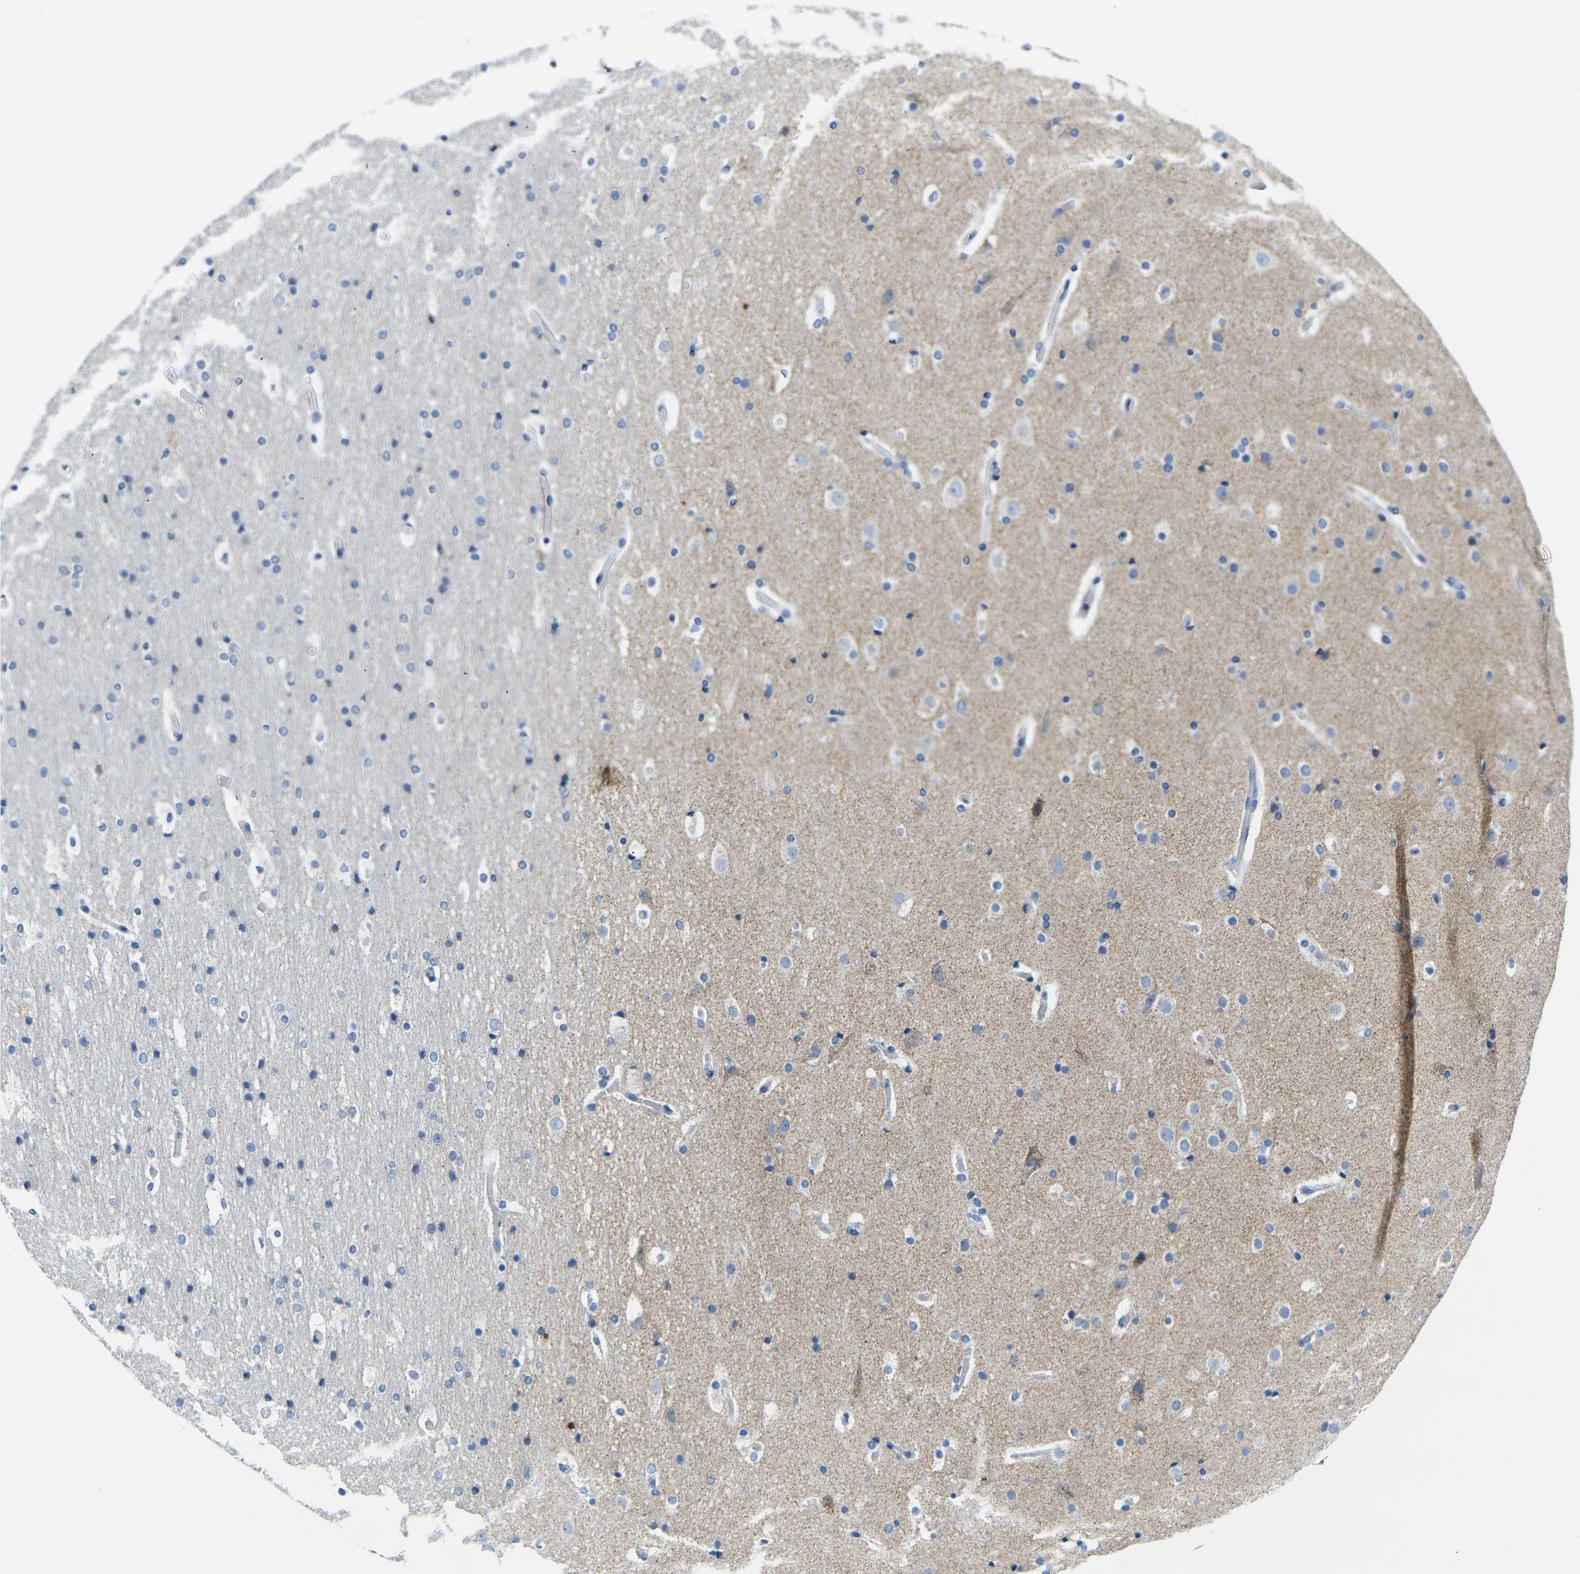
{"staining": {"intensity": "negative", "quantity": "none", "location": "none"}, "tissue": "cerebral cortex", "cell_type": "Endothelial cells", "image_type": "normal", "snomed": [{"axis": "morphology", "description": "Normal tissue, NOS"}, {"axis": "topography", "description": "Cerebral cortex"}], "caption": "Photomicrograph shows no protein expression in endothelial cells of unremarkable cerebral cortex.", "gene": "TMEM204", "patient": {"sex": "male", "age": 57}}